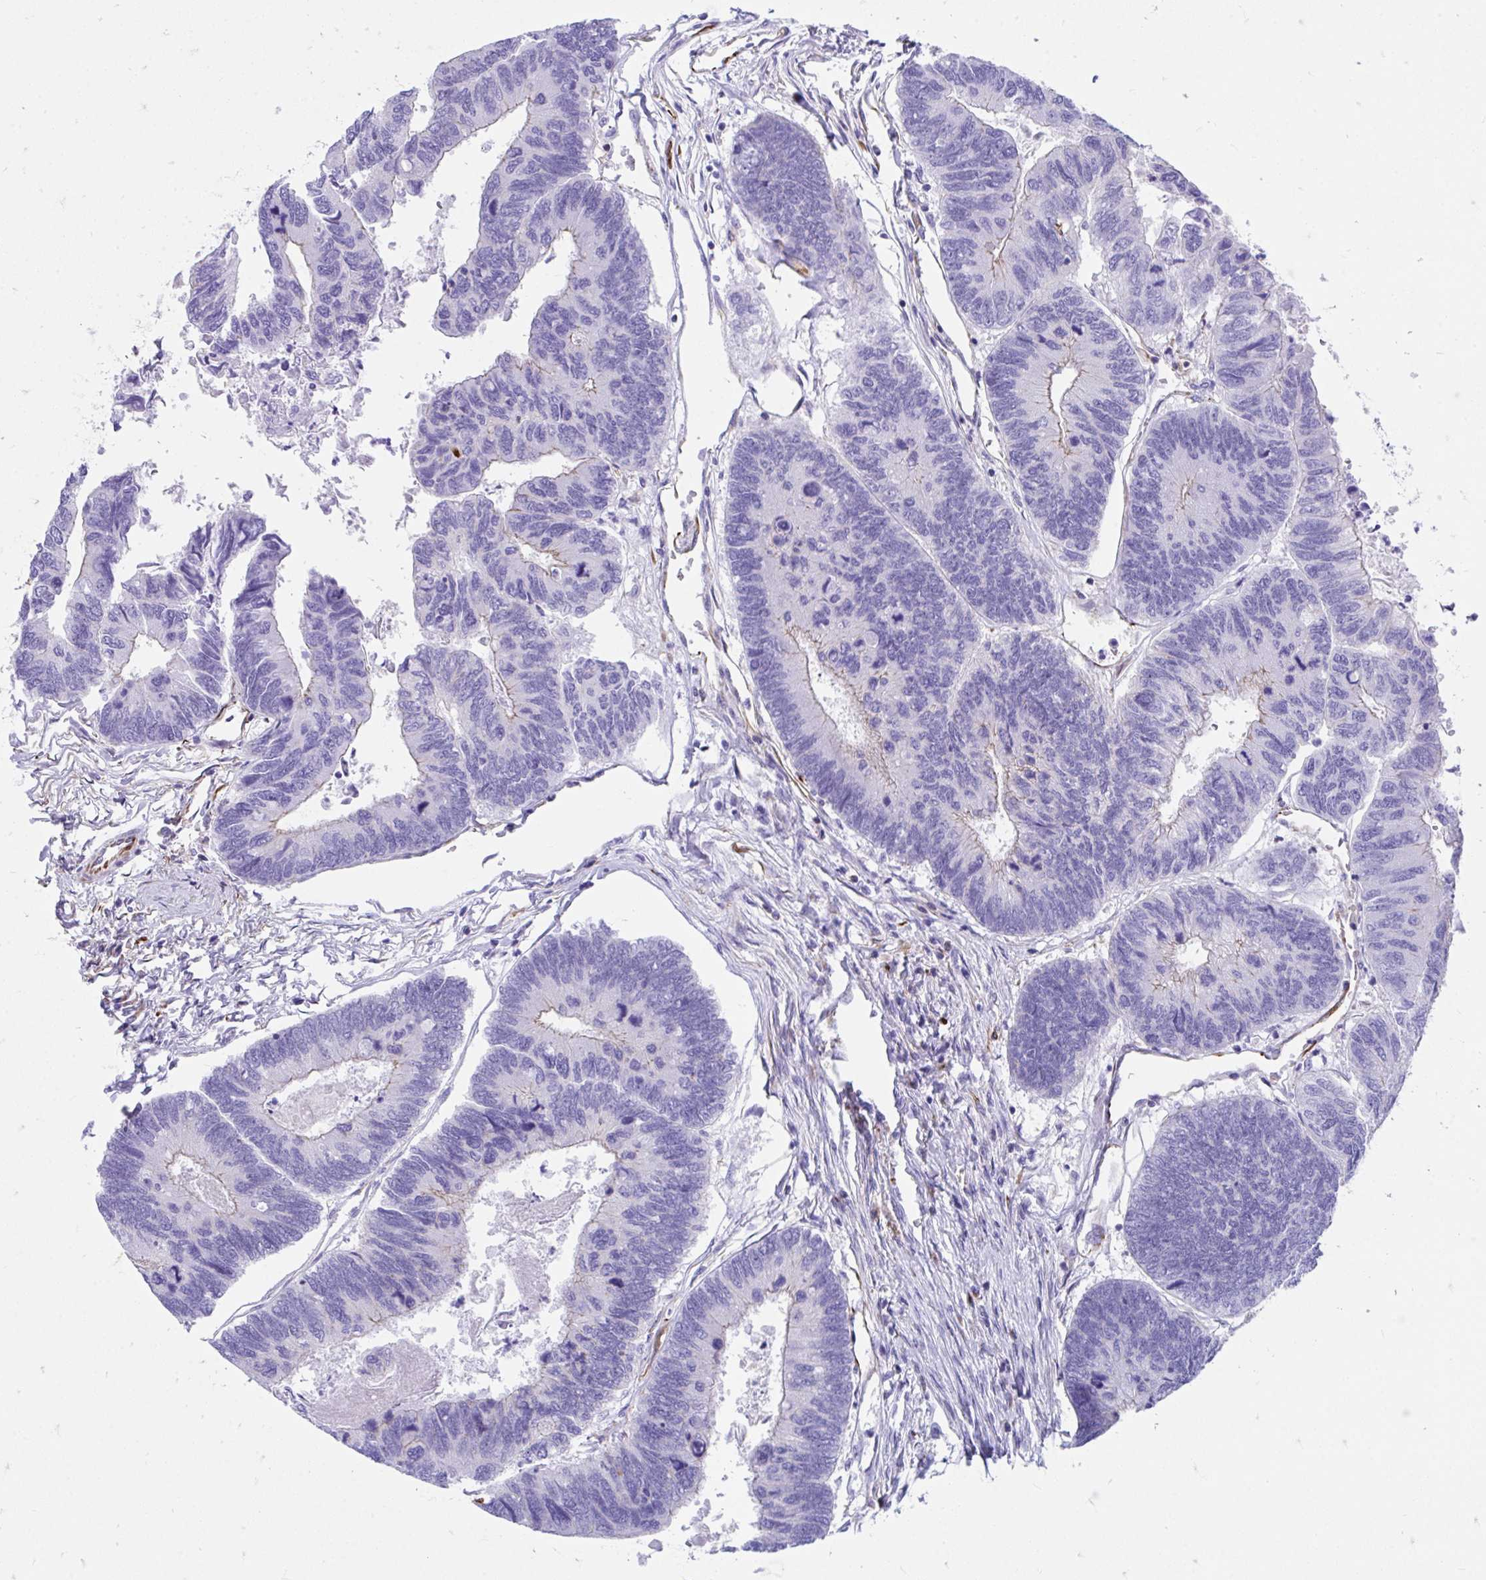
{"staining": {"intensity": "weak", "quantity": "<25%", "location": "cytoplasmic/membranous"}, "tissue": "colorectal cancer", "cell_type": "Tumor cells", "image_type": "cancer", "snomed": [{"axis": "morphology", "description": "Adenocarcinoma, NOS"}, {"axis": "topography", "description": "Colon"}], "caption": "Tumor cells show no significant protein expression in adenocarcinoma (colorectal).", "gene": "ZNF699", "patient": {"sex": "female", "age": 67}}